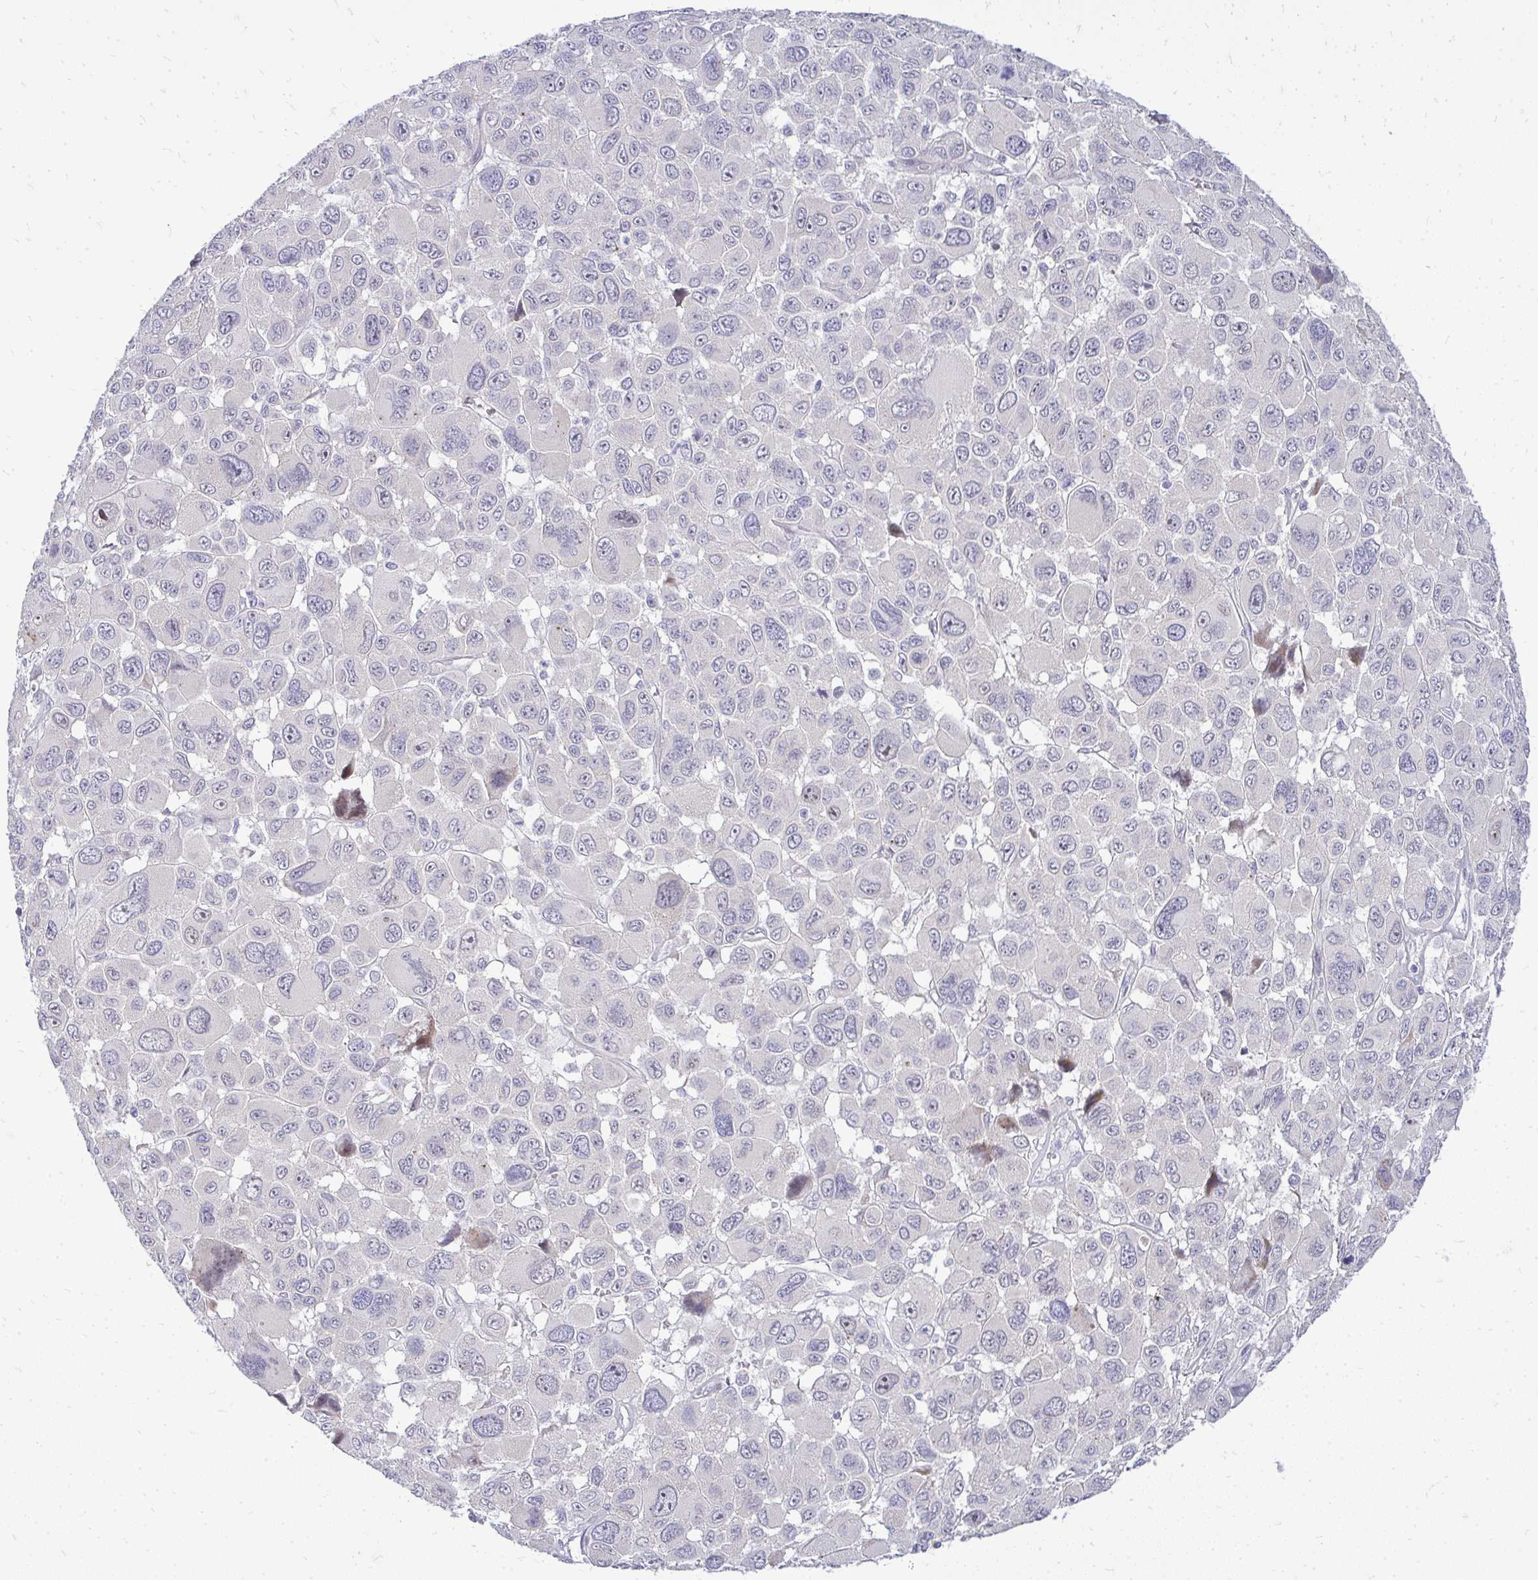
{"staining": {"intensity": "moderate", "quantity": "<25%", "location": "cytoplasmic/membranous,nuclear"}, "tissue": "melanoma", "cell_type": "Tumor cells", "image_type": "cancer", "snomed": [{"axis": "morphology", "description": "Malignant melanoma, NOS"}, {"axis": "topography", "description": "Skin"}], "caption": "Approximately <25% of tumor cells in human melanoma display moderate cytoplasmic/membranous and nuclear protein expression as visualized by brown immunohistochemical staining.", "gene": "OR8D1", "patient": {"sex": "female", "age": 66}}